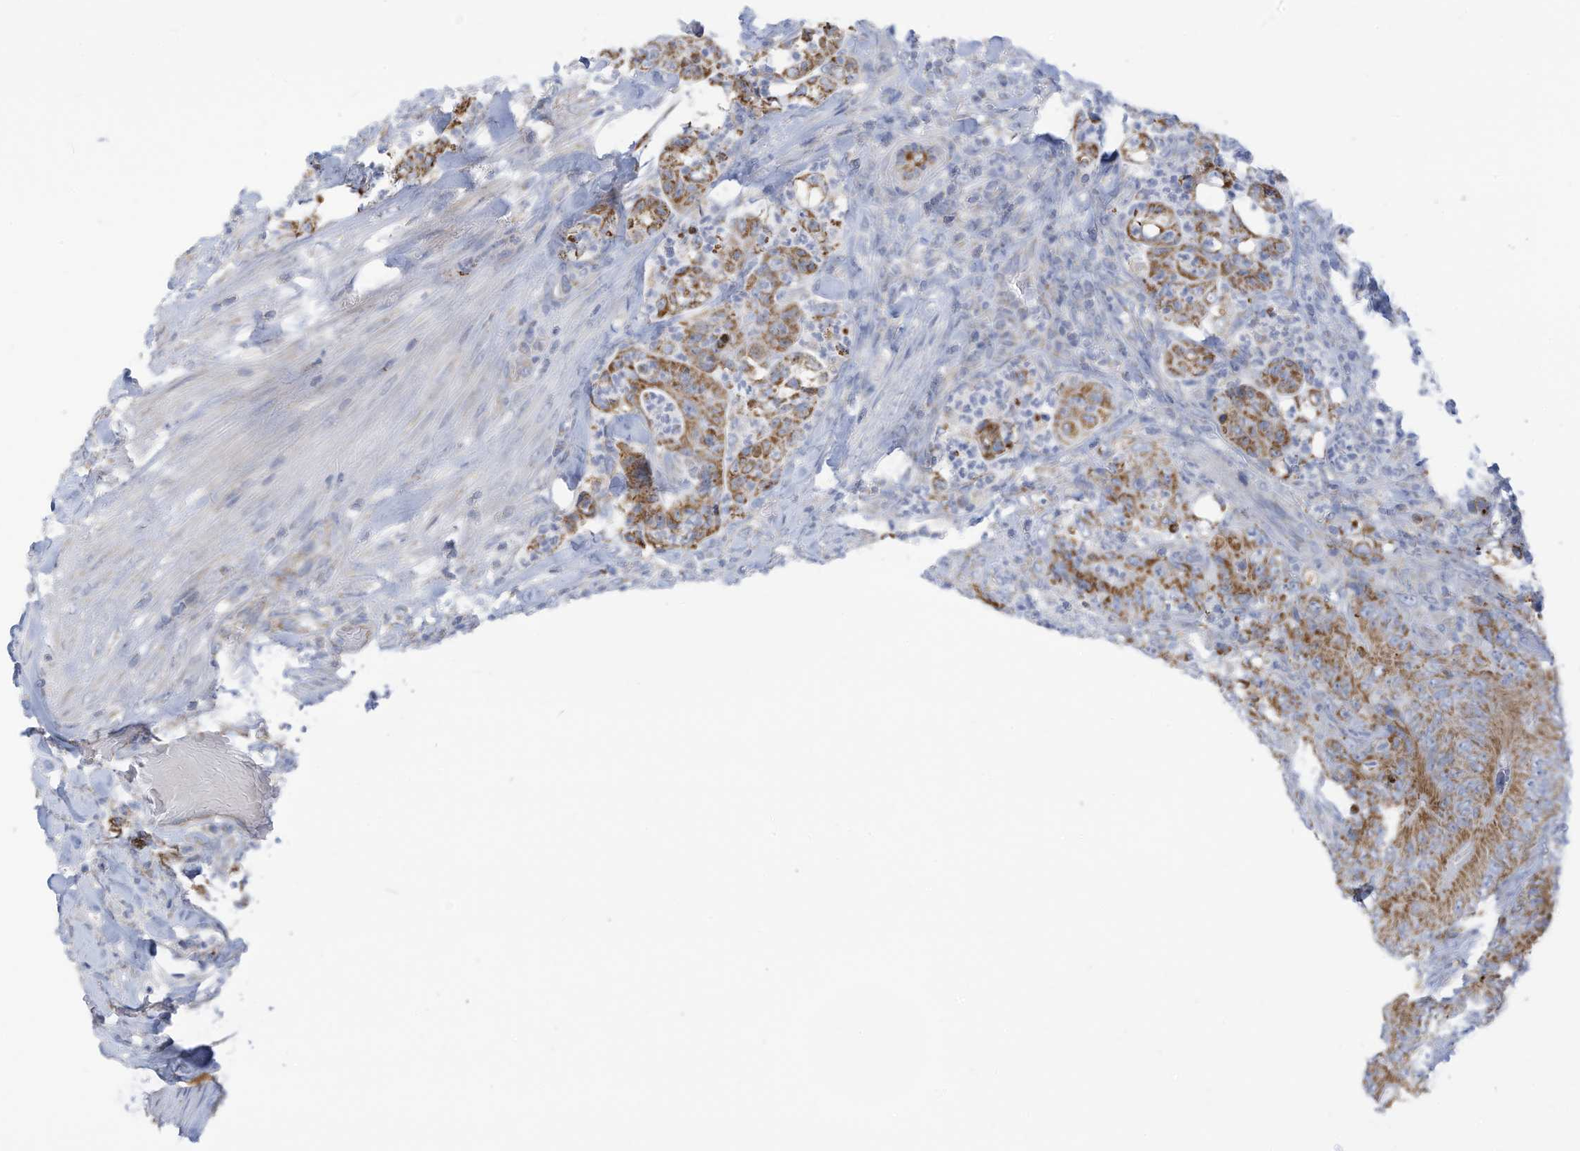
{"staining": {"intensity": "moderate", "quantity": ">75%", "location": "cytoplasmic/membranous"}, "tissue": "colorectal cancer", "cell_type": "Tumor cells", "image_type": "cancer", "snomed": [{"axis": "morphology", "description": "Normal tissue, NOS"}, {"axis": "topography", "description": "Colon"}], "caption": "Approximately >75% of tumor cells in colorectal cancer demonstrate moderate cytoplasmic/membranous protein expression as visualized by brown immunohistochemical staining.", "gene": "NLN", "patient": {"sex": "female", "age": 82}}